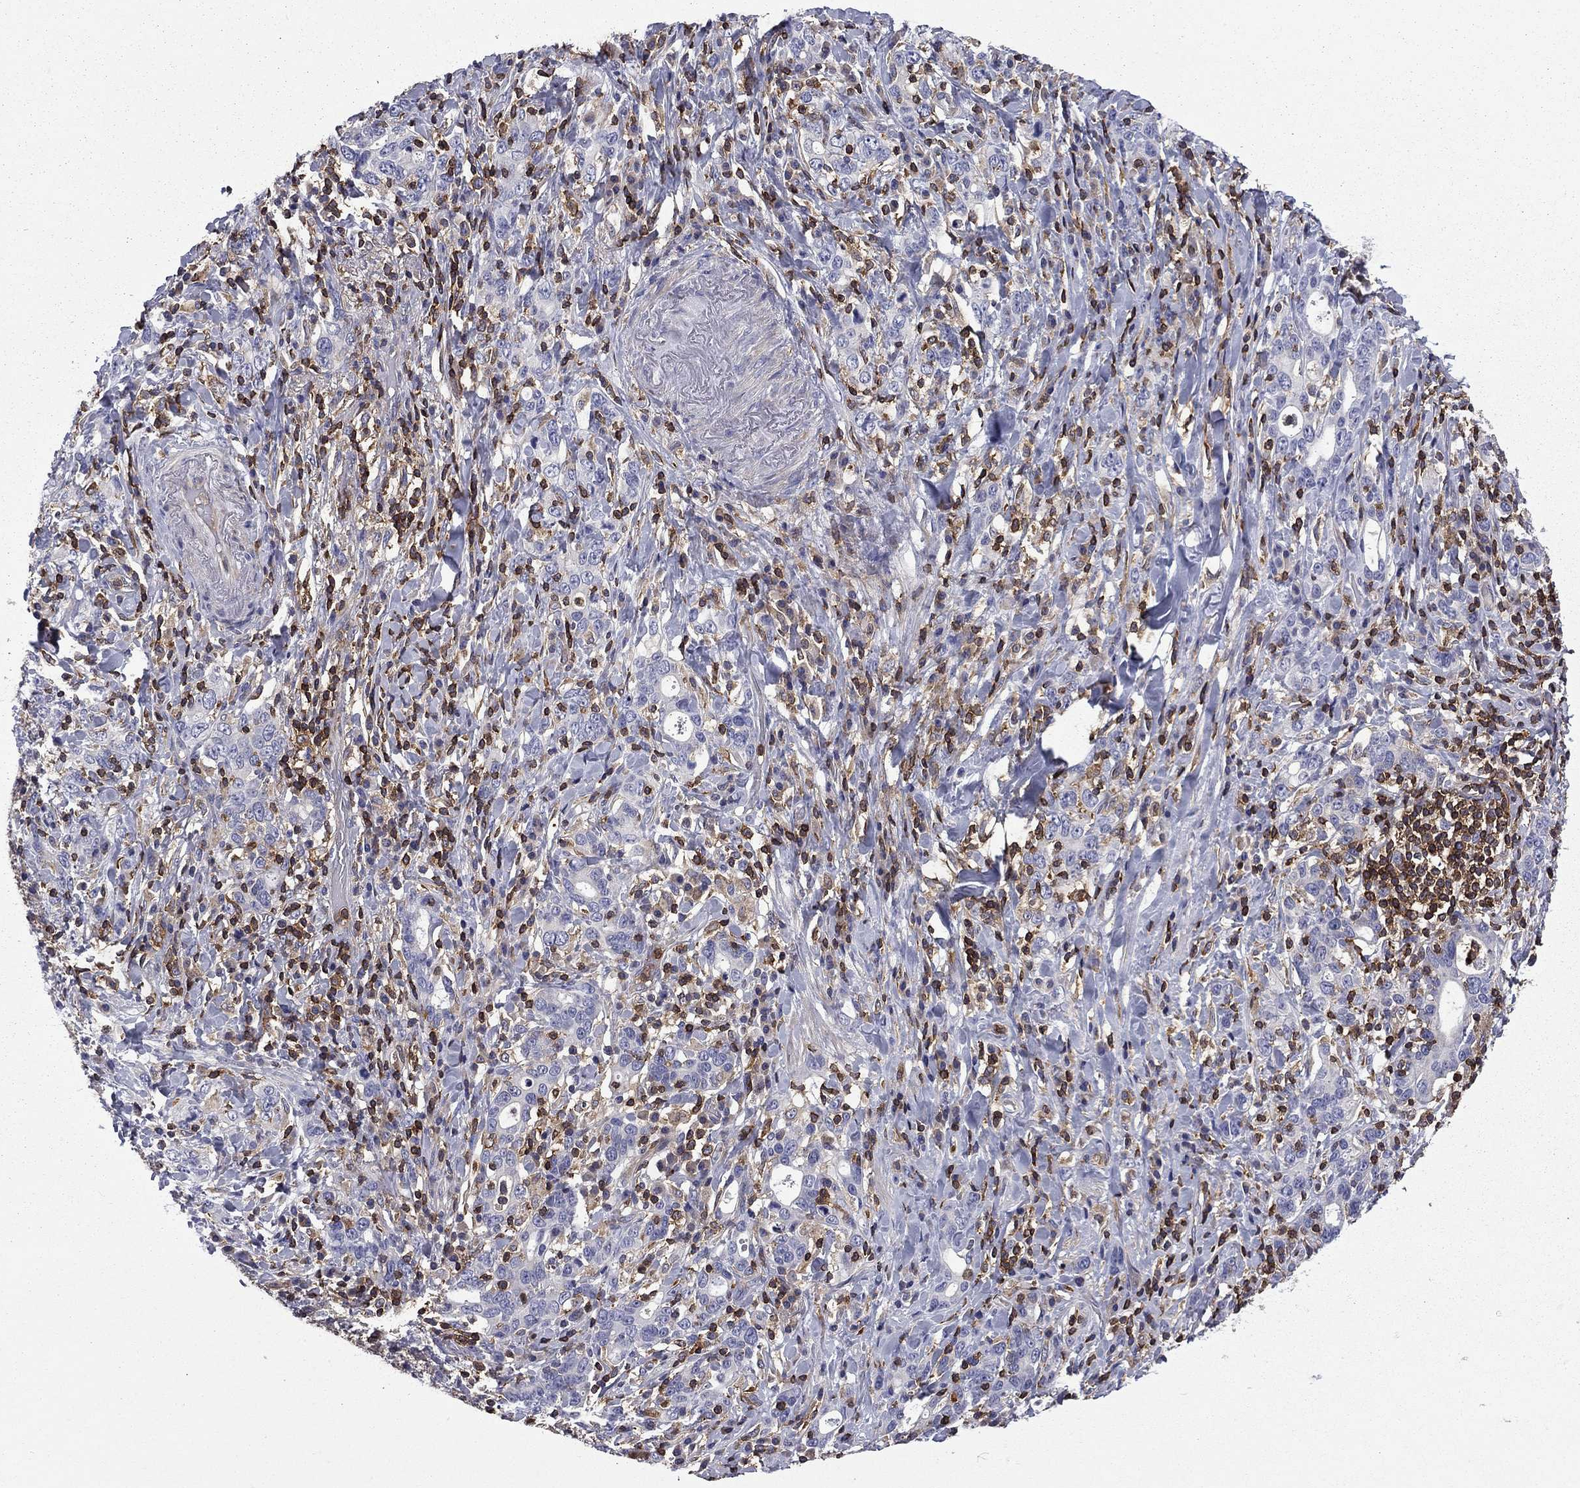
{"staining": {"intensity": "negative", "quantity": "none", "location": "none"}, "tissue": "stomach cancer", "cell_type": "Tumor cells", "image_type": "cancer", "snomed": [{"axis": "morphology", "description": "Adenocarcinoma, NOS"}, {"axis": "topography", "description": "Stomach"}], "caption": "Immunohistochemistry (IHC) photomicrograph of adenocarcinoma (stomach) stained for a protein (brown), which reveals no expression in tumor cells.", "gene": "ARHGAP45", "patient": {"sex": "male", "age": 79}}